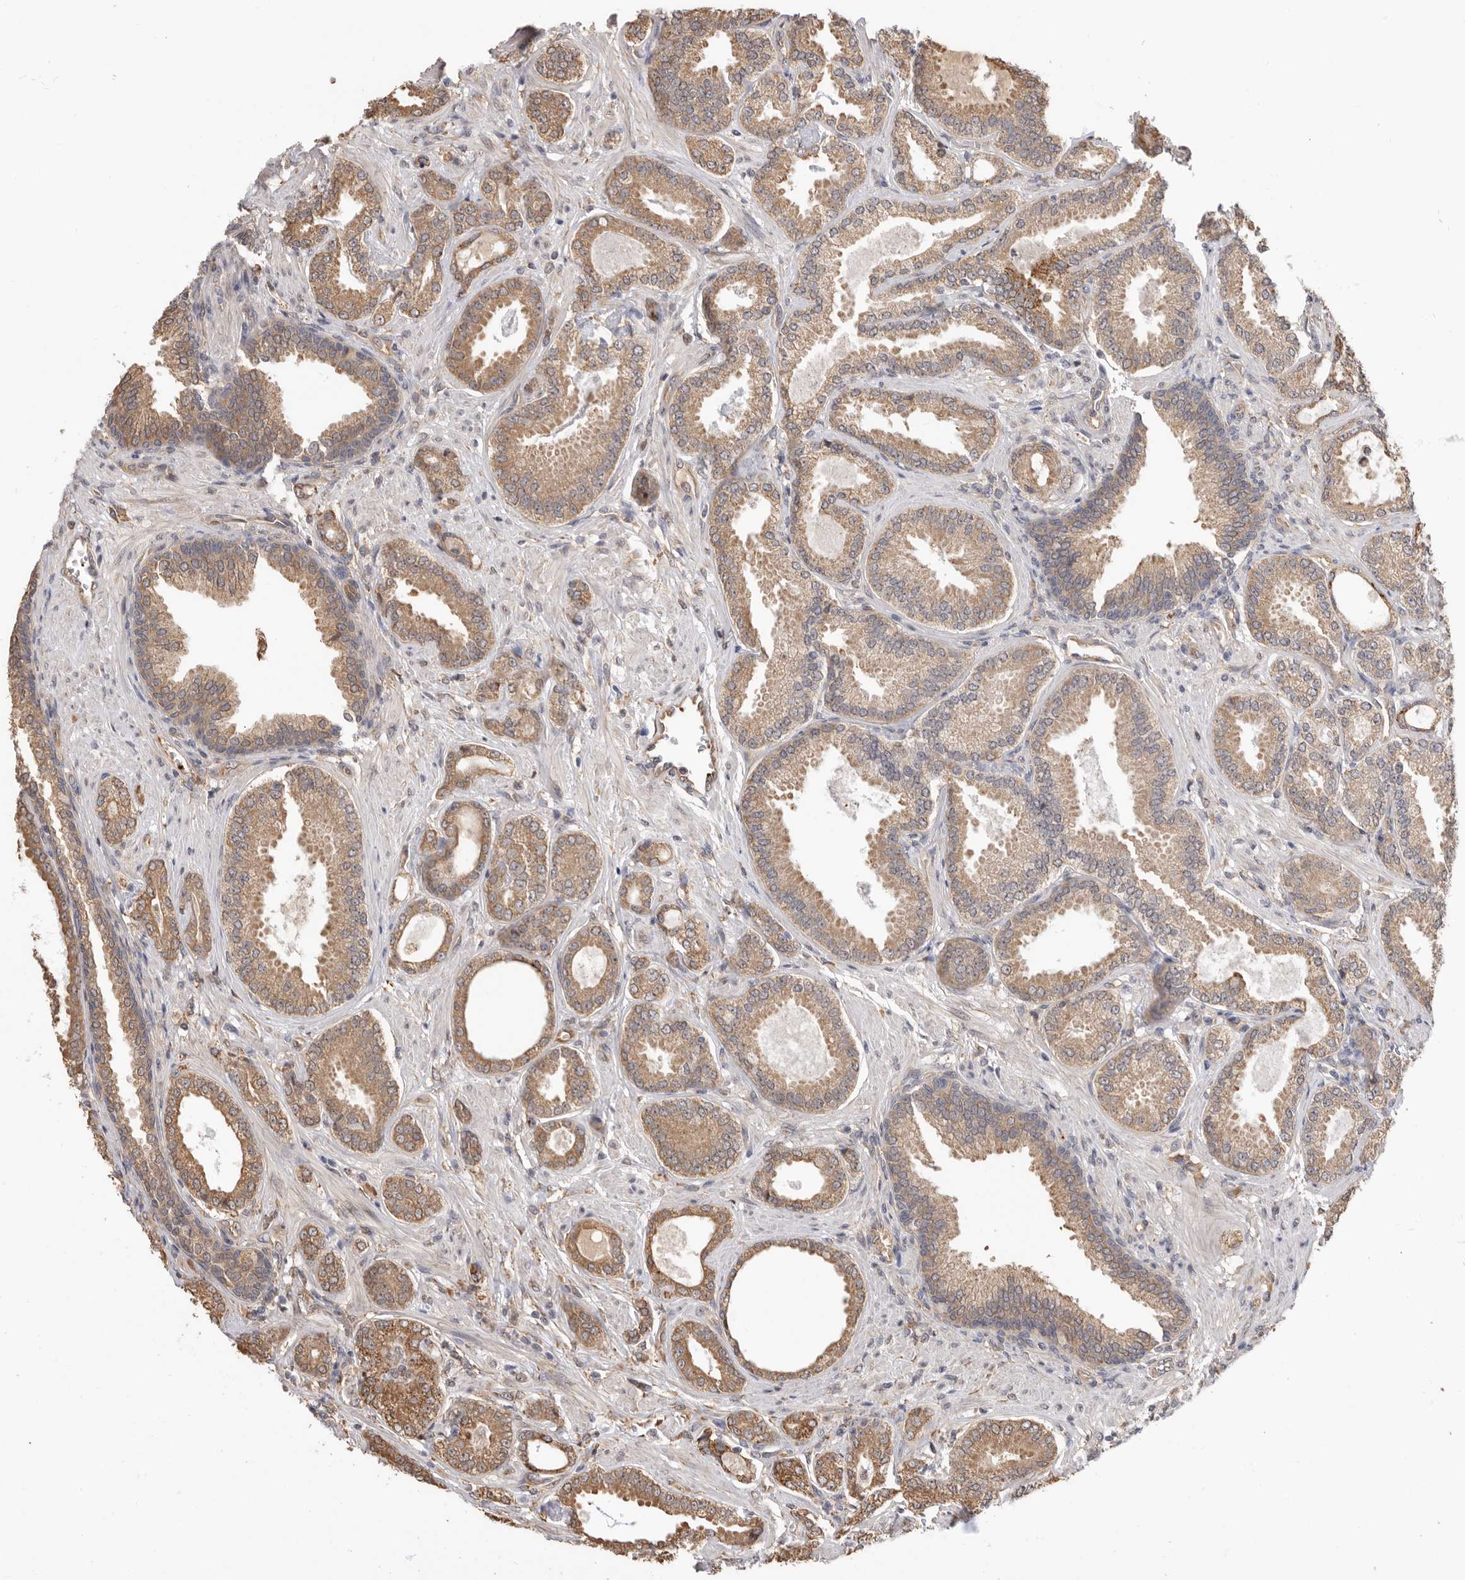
{"staining": {"intensity": "moderate", "quantity": ">75%", "location": "cytoplasmic/membranous"}, "tissue": "prostate cancer", "cell_type": "Tumor cells", "image_type": "cancer", "snomed": [{"axis": "morphology", "description": "Adenocarcinoma, Low grade"}, {"axis": "topography", "description": "Prostate"}], "caption": "Prostate adenocarcinoma (low-grade) stained with DAB immunohistochemistry displays medium levels of moderate cytoplasmic/membranous staining in about >75% of tumor cells.", "gene": "CDC42BPB", "patient": {"sex": "male", "age": 71}}